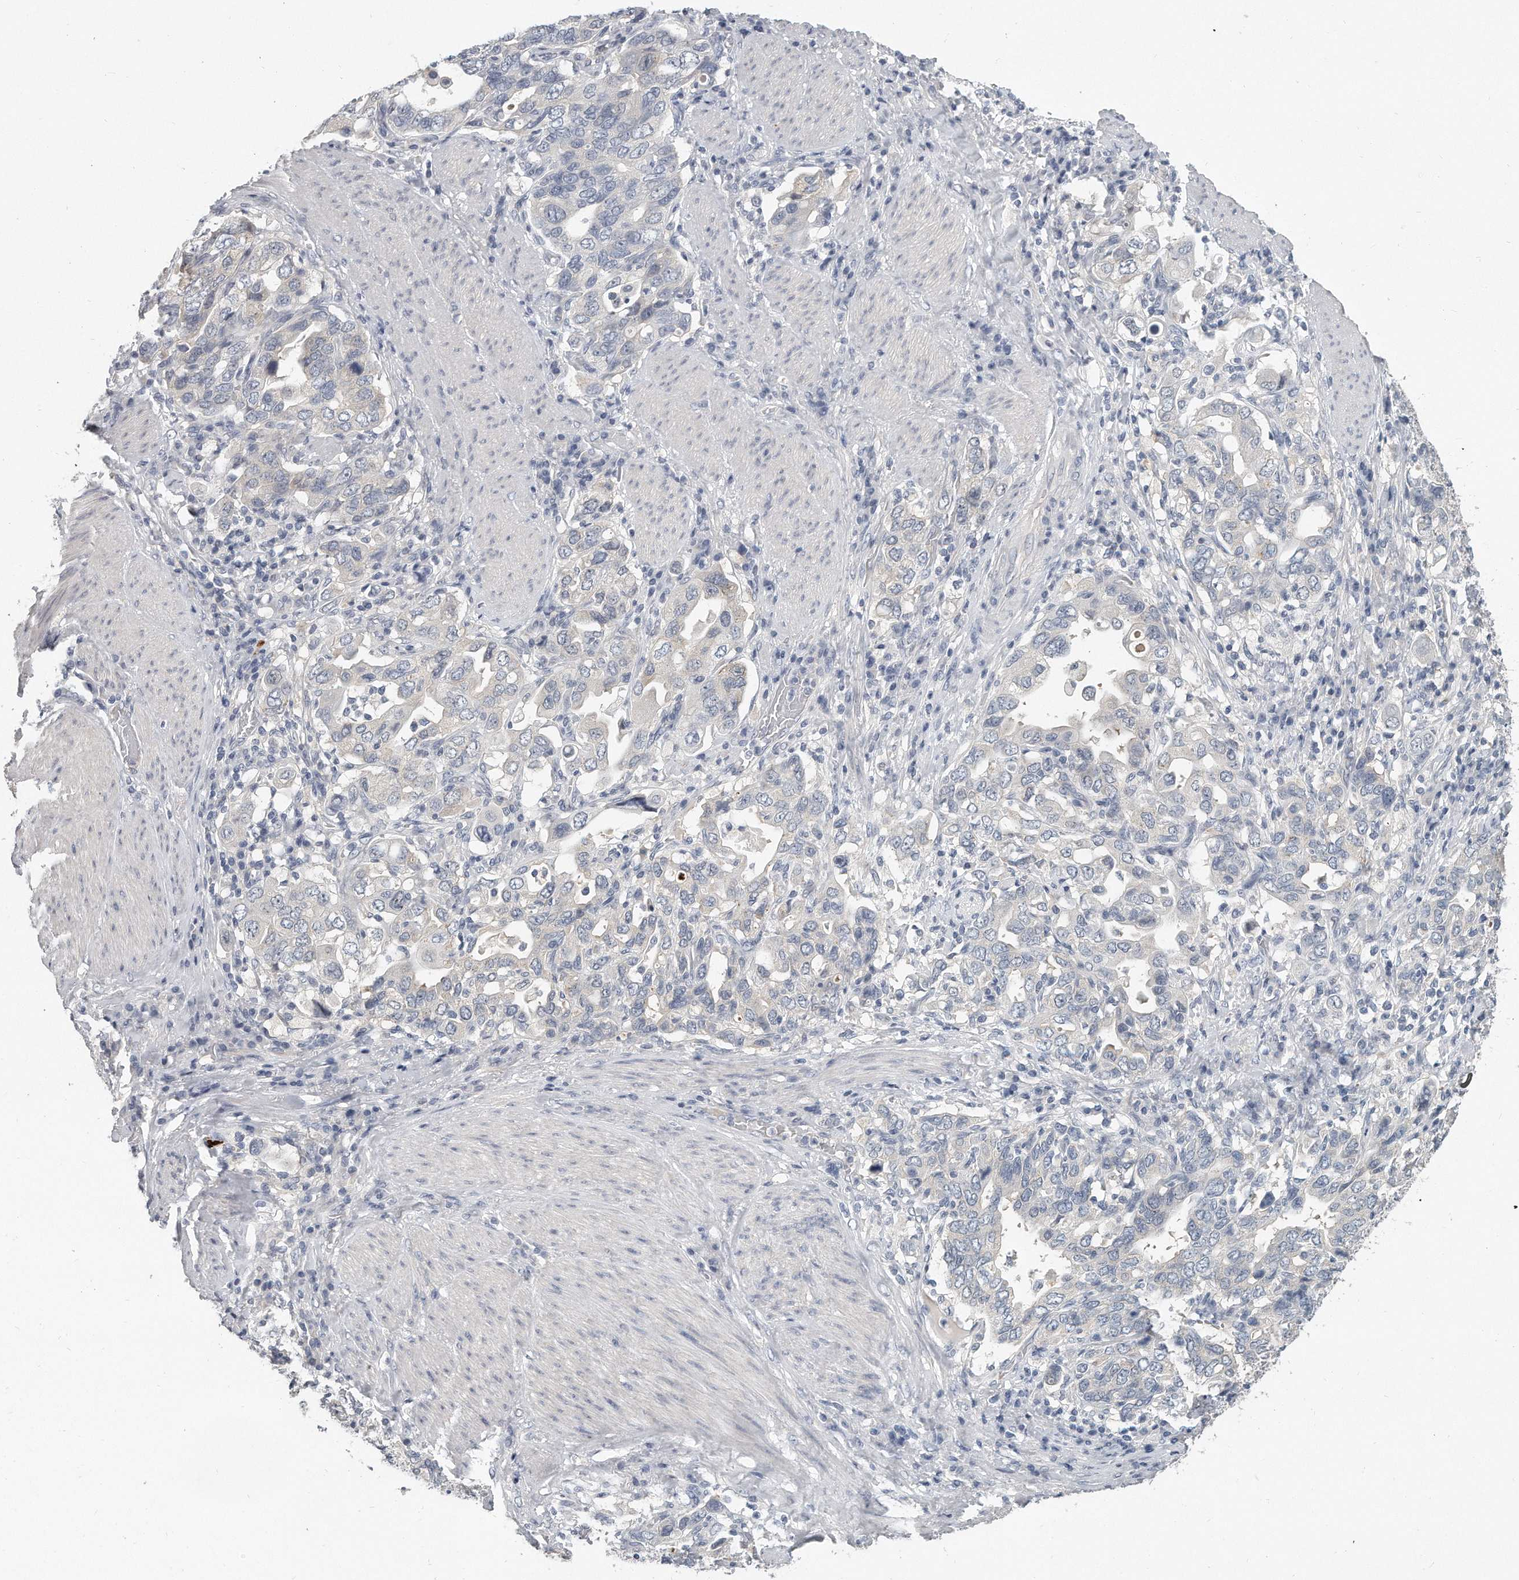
{"staining": {"intensity": "negative", "quantity": "none", "location": "none"}, "tissue": "stomach cancer", "cell_type": "Tumor cells", "image_type": "cancer", "snomed": [{"axis": "morphology", "description": "Adenocarcinoma, NOS"}, {"axis": "topography", "description": "Stomach, upper"}], "caption": "Tumor cells show no significant protein staining in stomach adenocarcinoma.", "gene": "KLHL7", "patient": {"sex": "male", "age": 62}}